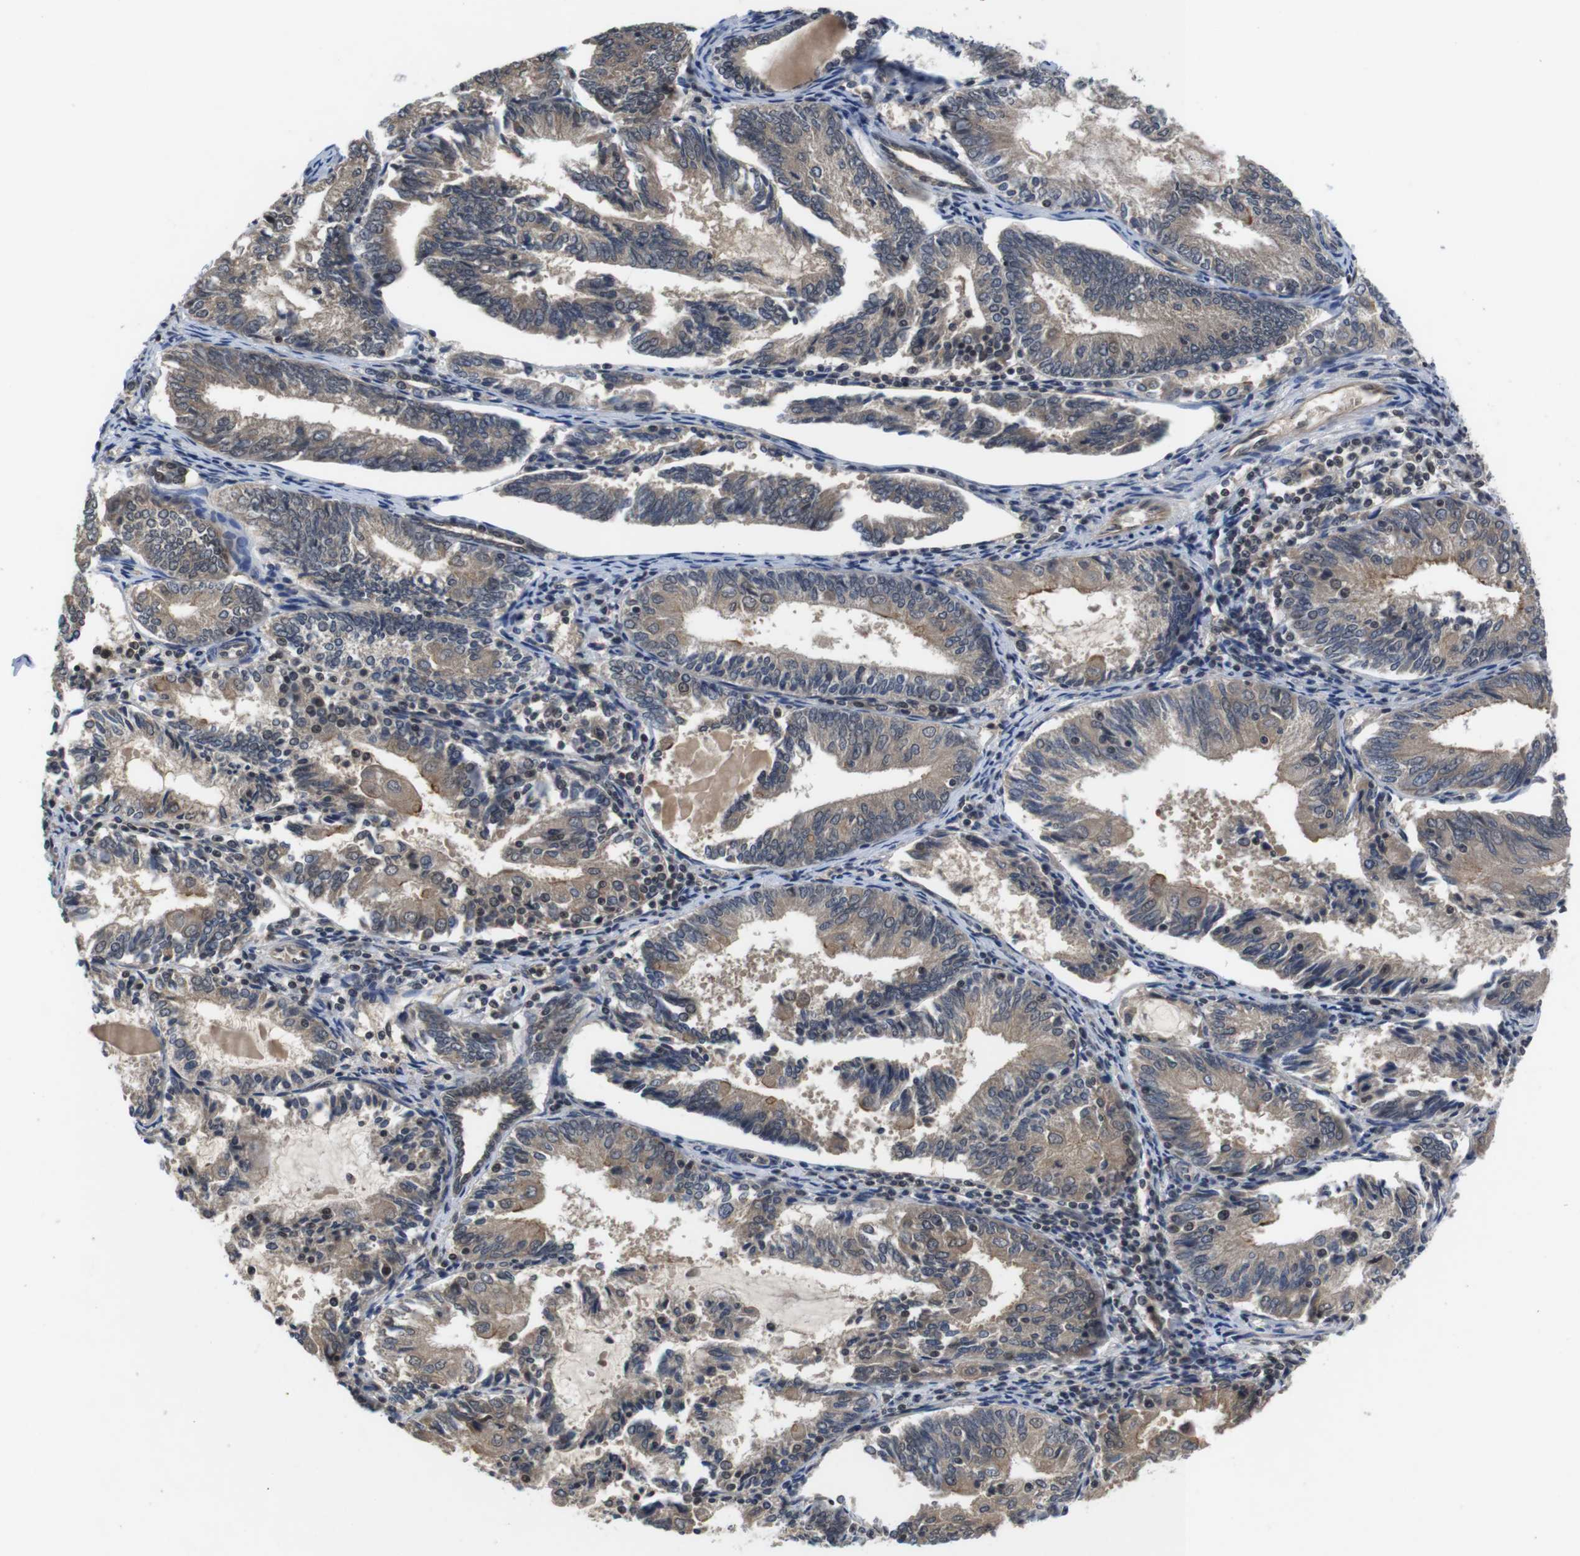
{"staining": {"intensity": "weak", "quantity": ">75%", "location": "cytoplasmic/membranous"}, "tissue": "endometrial cancer", "cell_type": "Tumor cells", "image_type": "cancer", "snomed": [{"axis": "morphology", "description": "Adenocarcinoma, NOS"}, {"axis": "topography", "description": "Endometrium"}], "caption": "IHC staining of endometrial cancer (adenocarcinoma), which displays low levels of weak cytoplasmic/membranous staining in about >75% of tumor cells indicating weak cytoplasmic/membranous protein staining. The staining was performed using DAB (brown) for protein detection and nuclei were counterstained in hematoxylin (blue).", "gene": "FADD", "patient": {"sex": "female", "age": 81}}